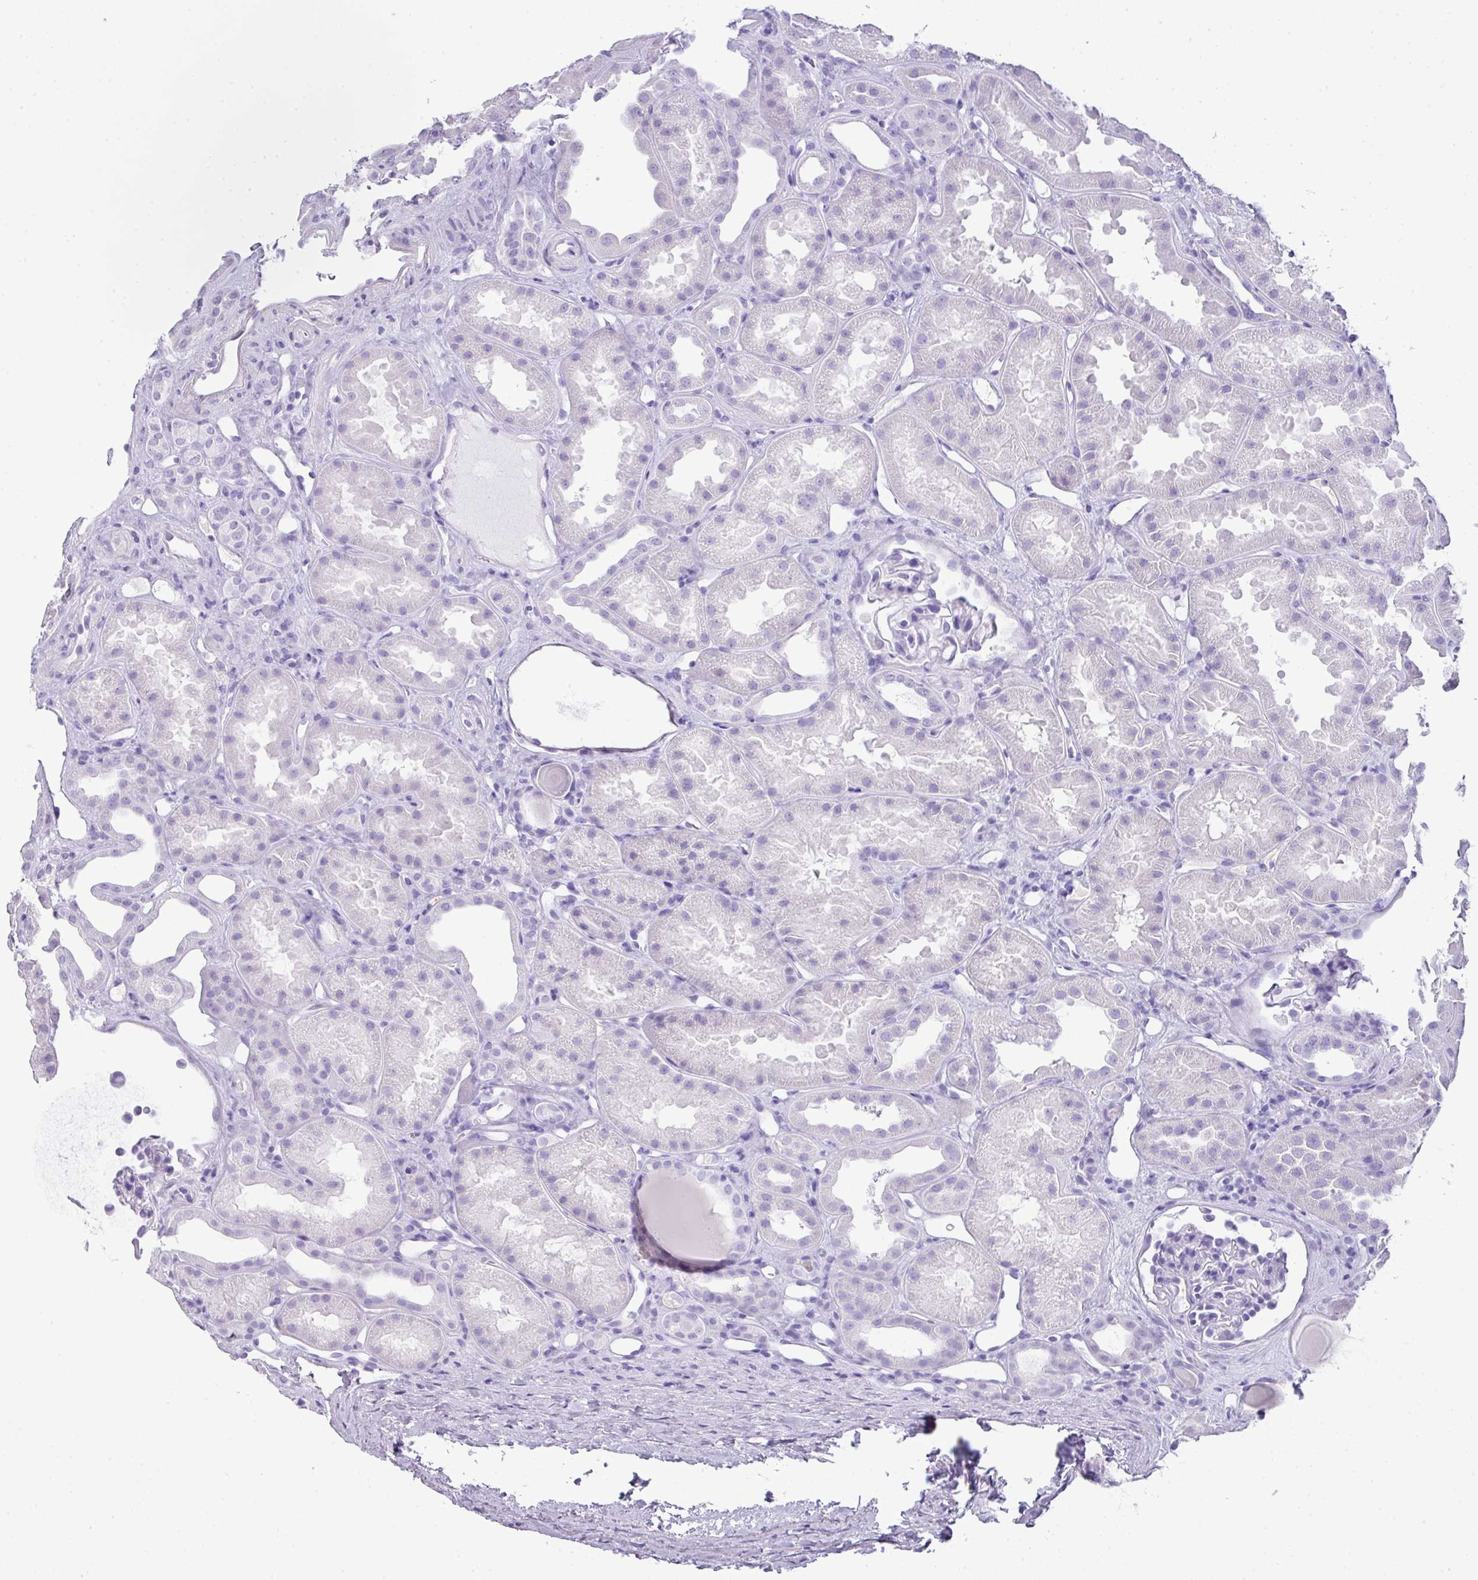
{"staining": {"intensity": "negative", "quantity": "none", "location": "none"}, "tissue": "kidney", "cell_type": "Cells in glomeruli", "image_type": "normal", "snomed": [{"axis": "morphology", "description": "Normal tissue, NOS"}, {"axis": "topography", "description": "Kidney"}], "caption": "Protein analysis of normal kidney shows no significant positivity in cells in glomeruli.", "gene": "TNP1", "patient": {"sex": "male", "age": 61}}